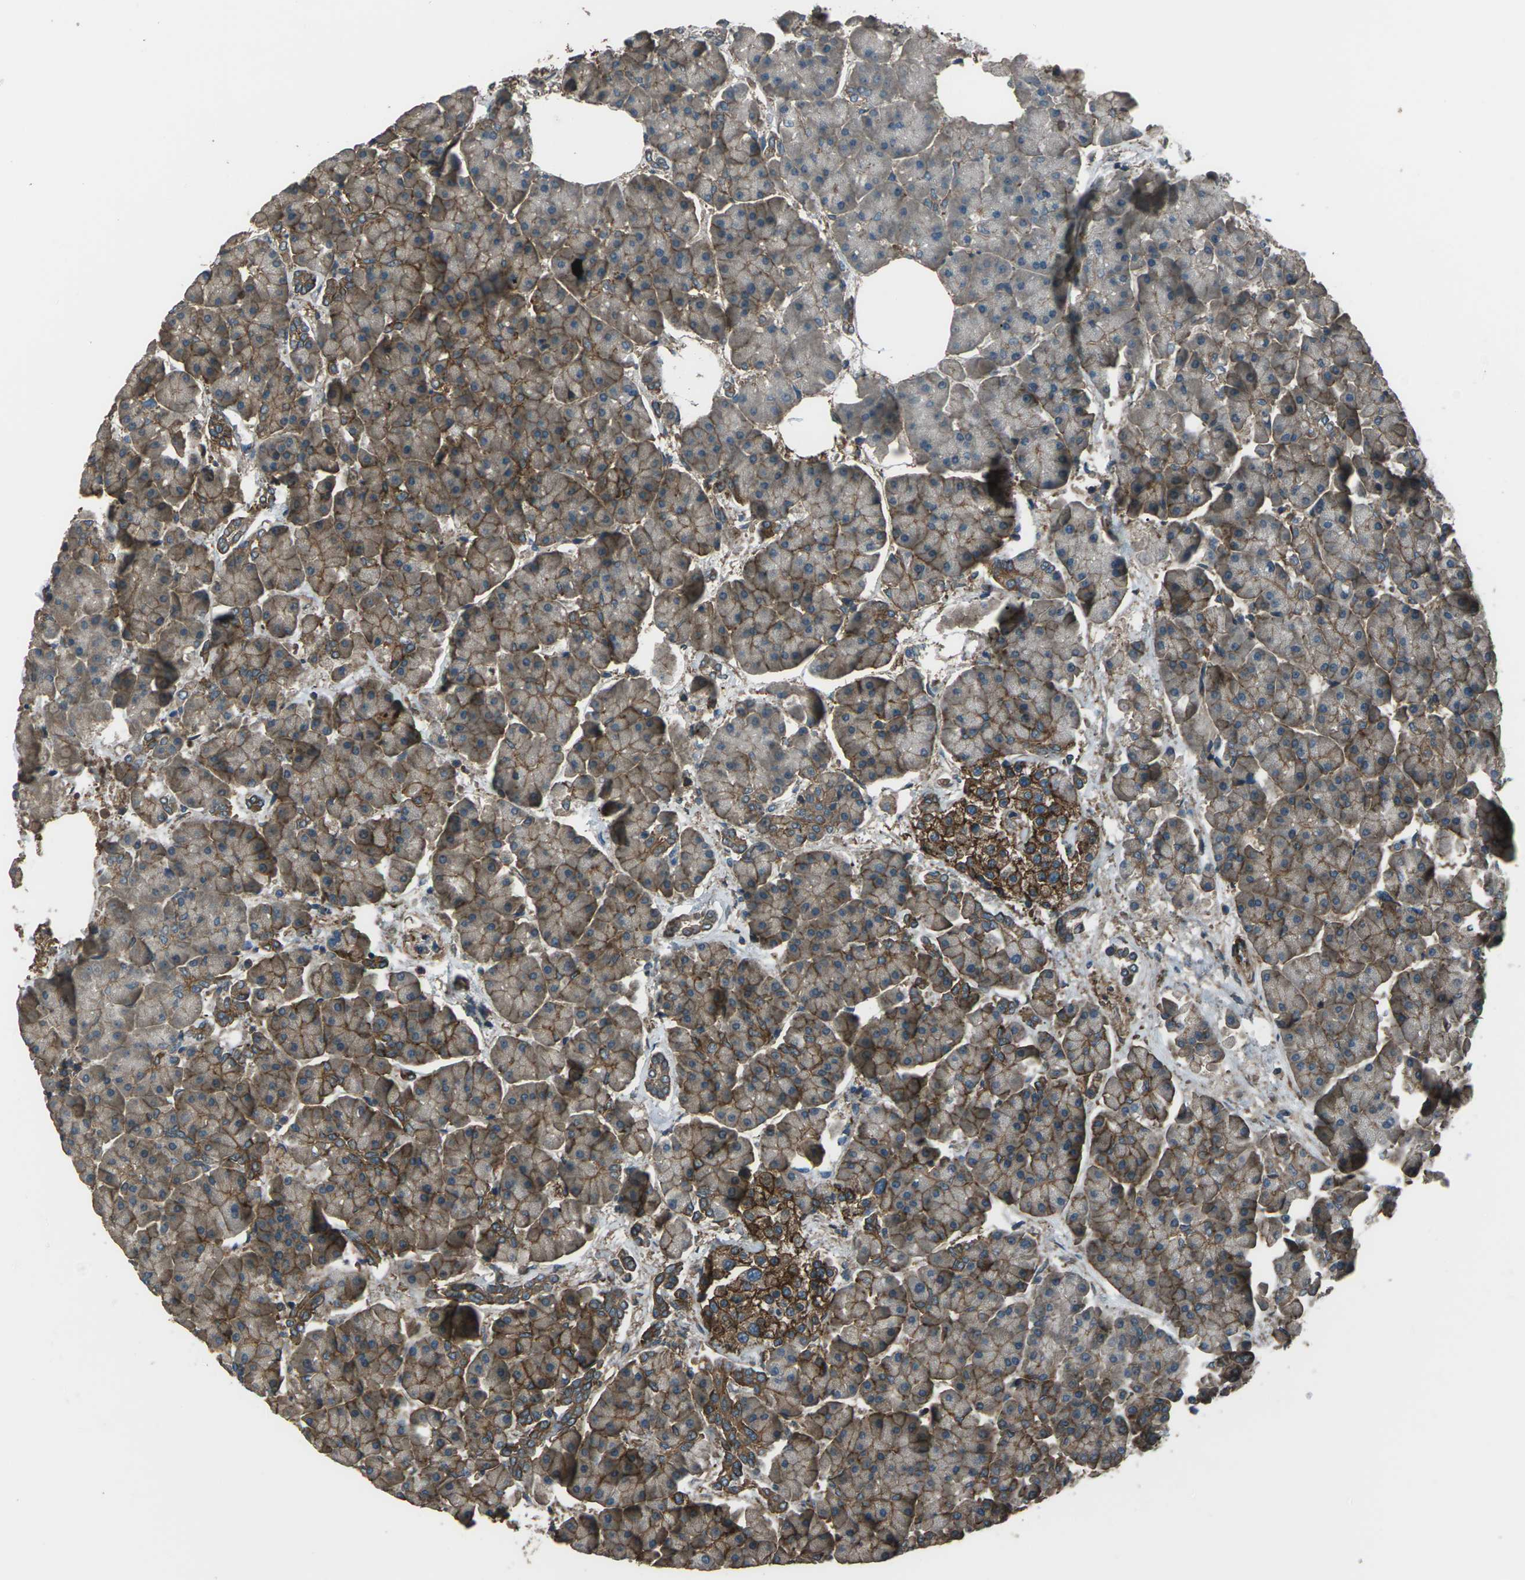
{"staining": {"intensity": "moderate", "quantity": ">75%", "location": "cytoplasmic/membranous"}, "tissue": "pancreas", "cell_type": "Exocrine glandular cells", "image_type": "normal", "snomed": [{"axis": "morphology", "description": "Normal tissue, NOS"}, {"axis": "topography", "description": "Pancreas"}], "caption": "Immunohistochemistry (DAB) staining of normal human pancreas reveals moderate cytoplasmic/membranous protein expression in about >75% of exocrine glandular cells. Using DAB (brown) and hematoxylin (blue) stains, captured at high magnification using brightfield microscopy.", "gene": "CMTM4", "patient": {"sex": "female", "age": 70}}